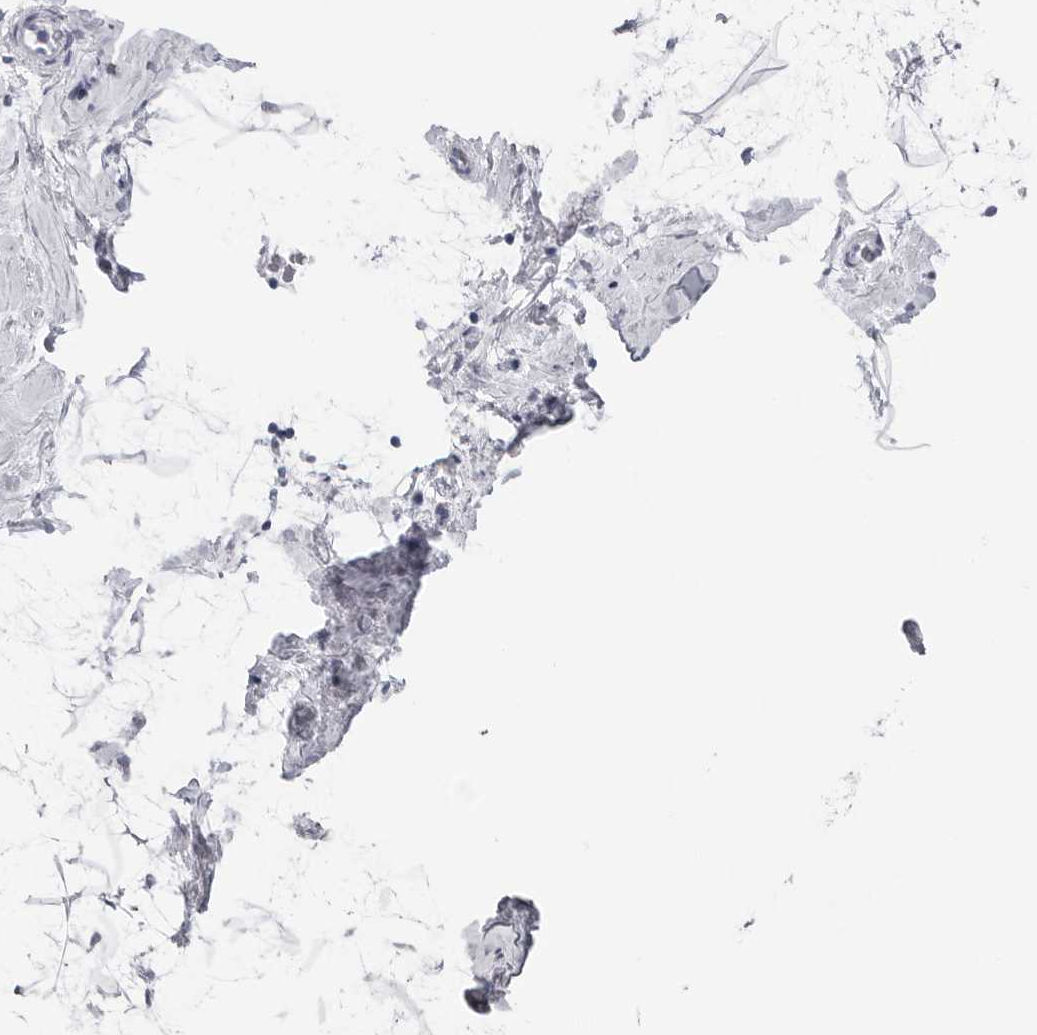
{"staining": {"intensity": "negative", "quantity": "none", "location": "none"}, "tissue": "breast", "cell_type": "Adipocytes", "image_type": "normal", "snomed": [{"axis": "morphology", "description": "Normal tissue, NOS"}, {"axis": "morphology", "description": "Lobular carcinoma"}, {"axis": "topography", "description": "Breast"}], "caption": "IHC image of normal breast: breast stained with DAB (3,3'-diaminobenzidine) shows no significant protein expression in adipocytes.", "gene": "CST2", "patient": {"sex": "female", "age": 62}}